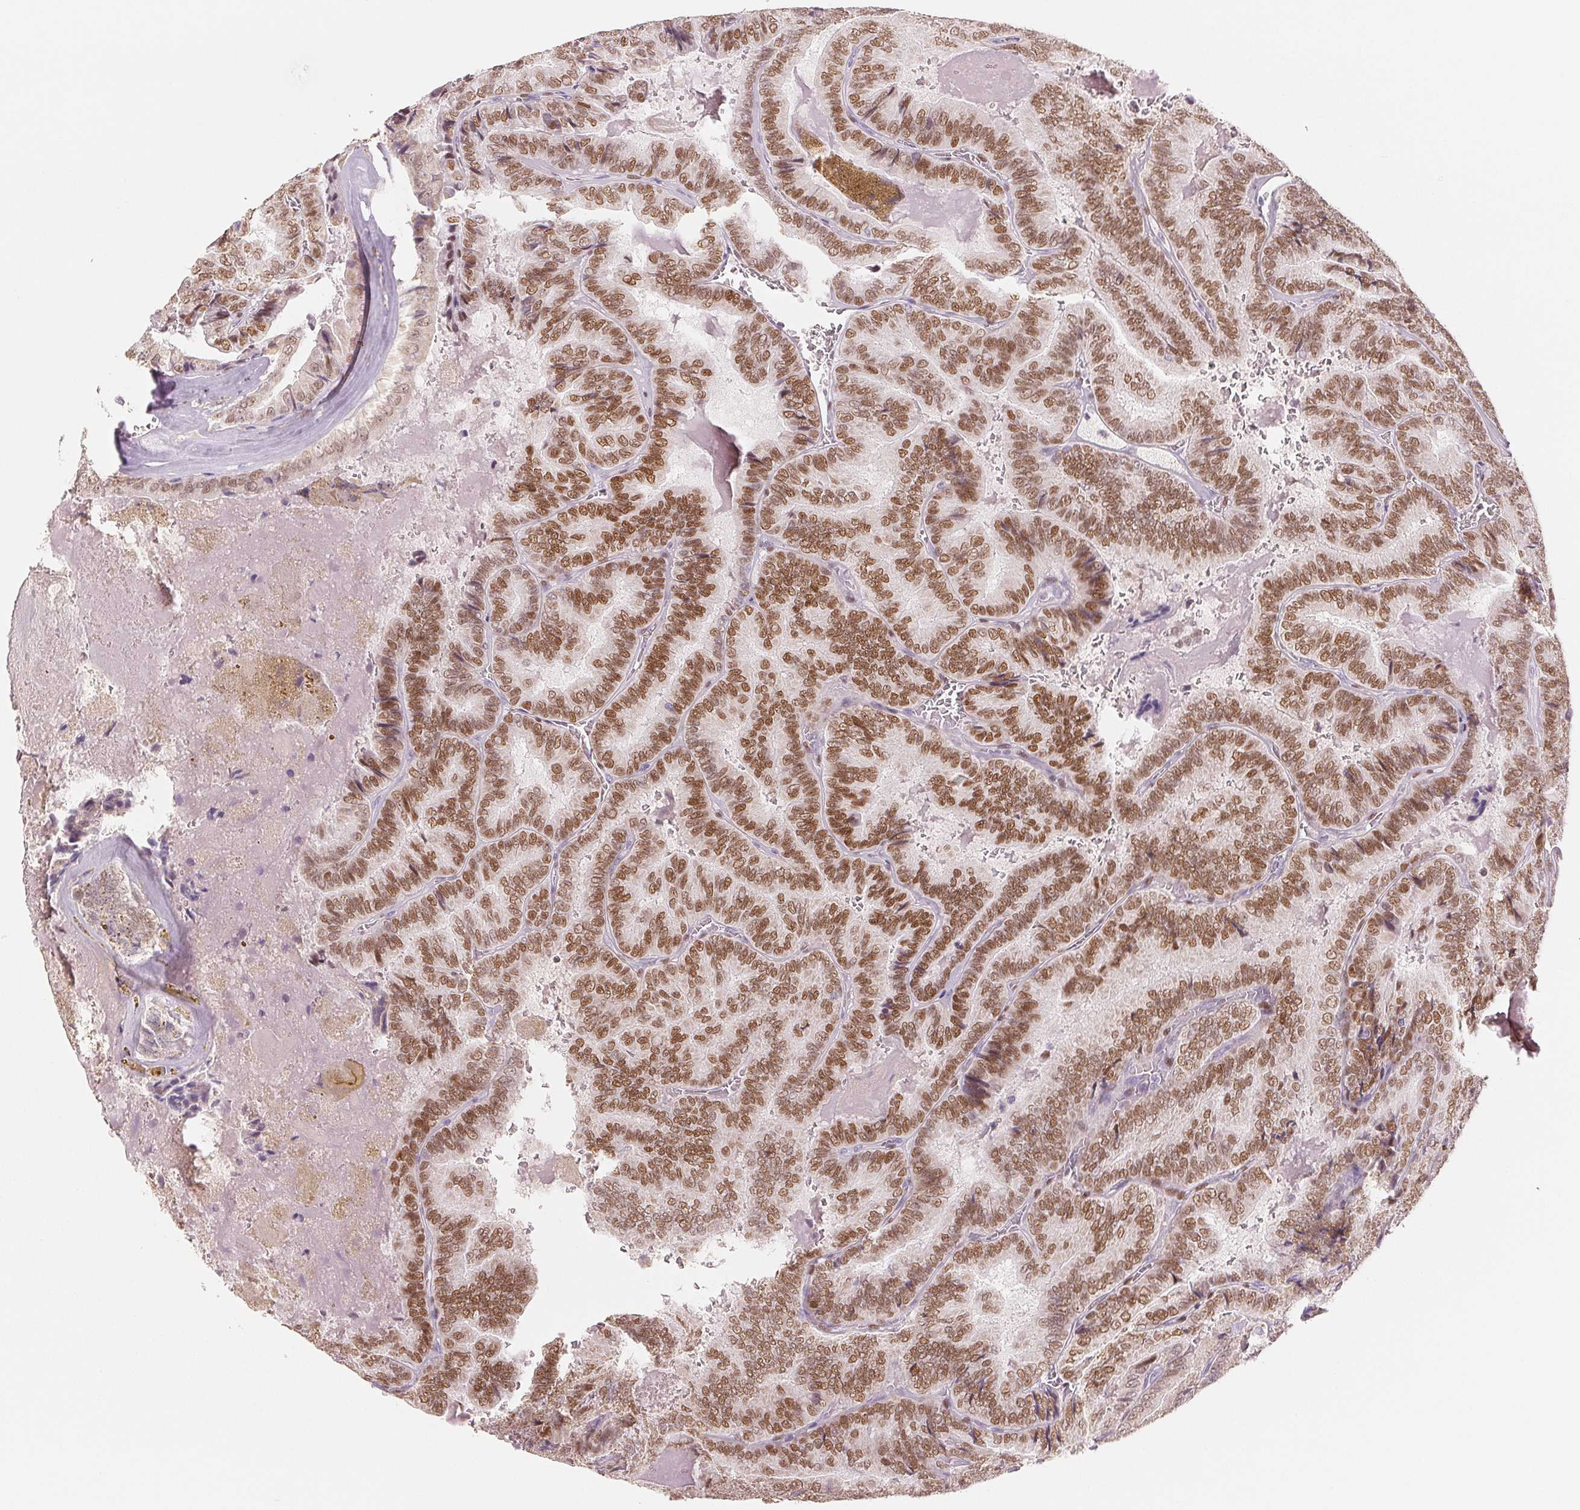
{"staining": {"intensity": "moderate", "quantity": ">75%", "location": "nuclear"}, "tissue": "thyroid cancer", "cell_type": "Tumor cells", "image_type": "cancer", "snomed": [{"axis": "morphology", "description": "Papillary adenocarcinoma, NOS"}, {"axis": "topography", "description": "Thyroid gland"}], "caption": "Thyroid cancer stained with immunohistochemistry displays moderate nuclear positivity in about >75% of tumor cells.", "gene": "SMARCD3", "patient": {"sex": "female", "age": 75}}